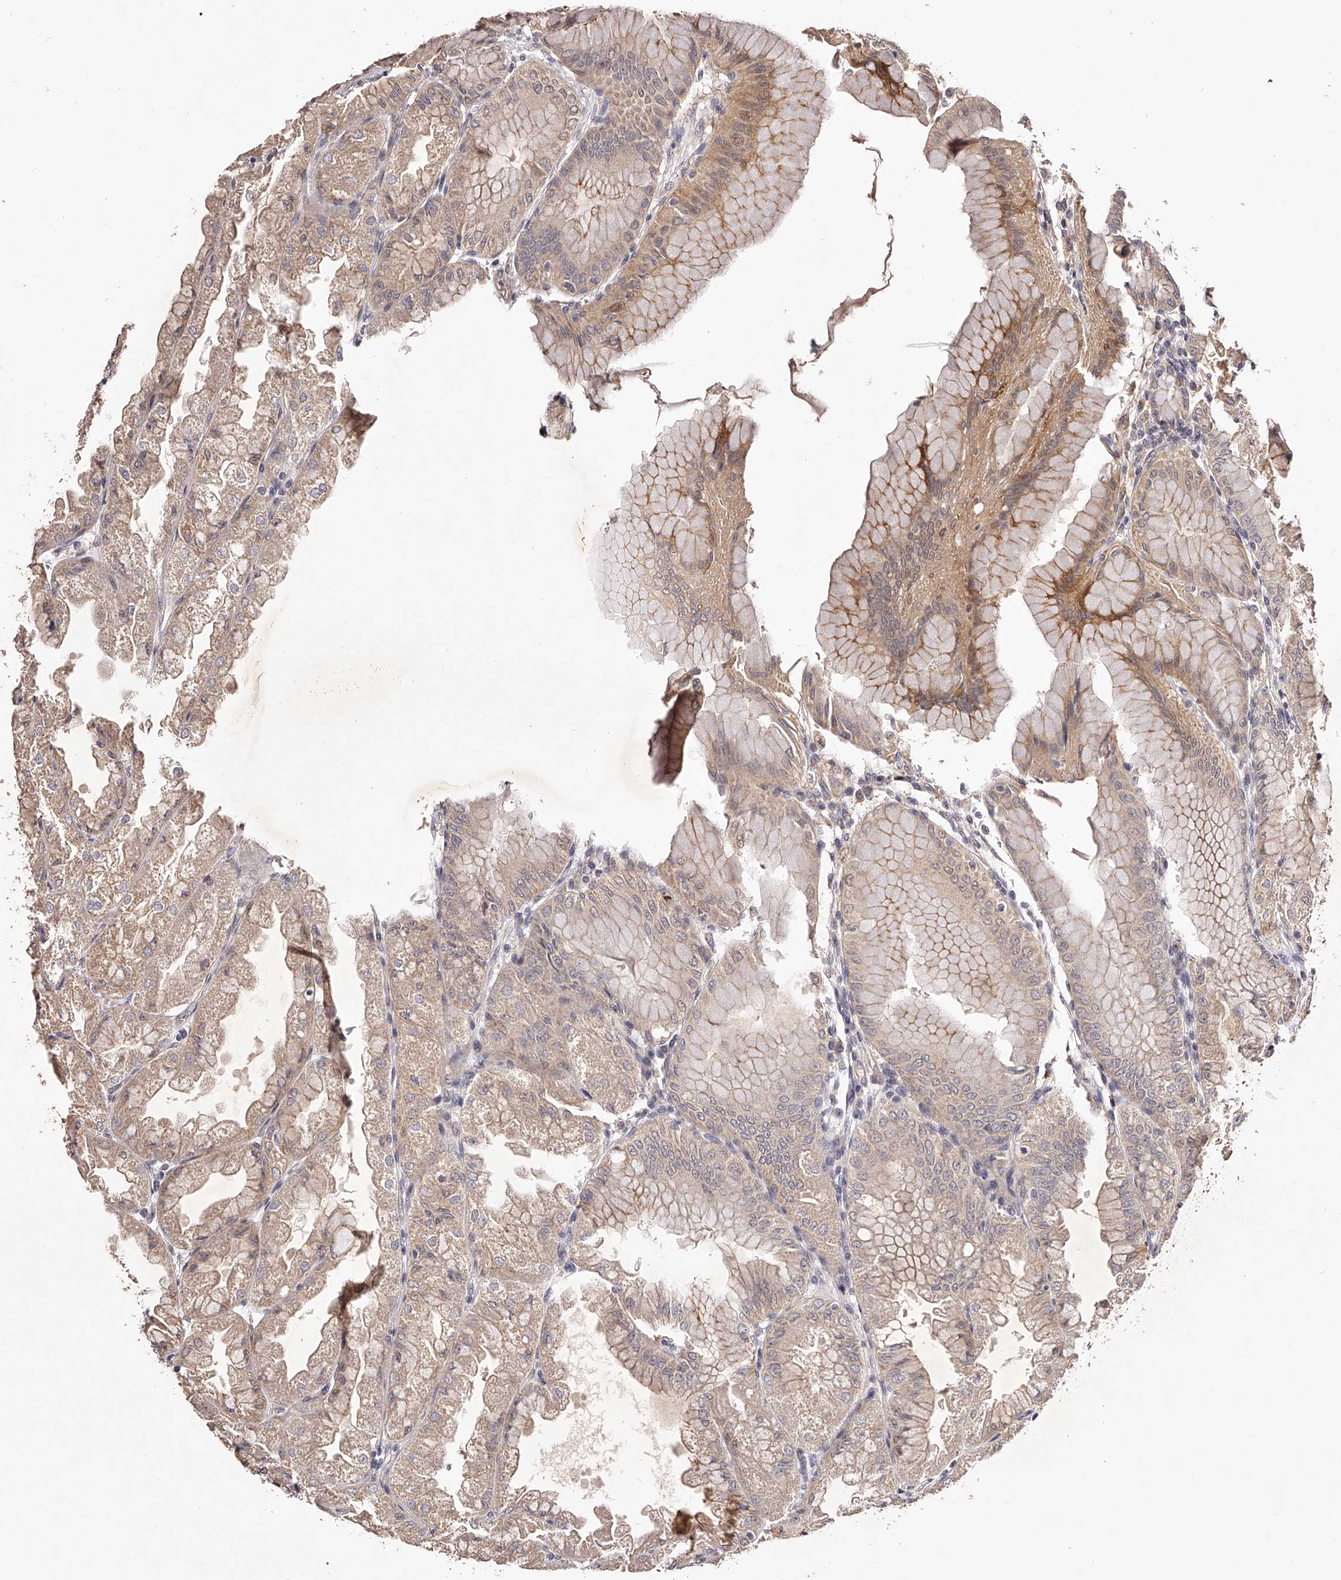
{"staining": {"intensity": "moderate", "quantity": ">75%", "location": "cytoplasmic/membranous"}, "tissue": "stomach", "cell_type": "Glandular cells", "image_type": "normal", "snomed": [{"axis": "morphology", "description": "Normal tissue, NOS"}, {"axis": "topography", "description": "Stomach, upper"}], "caption": "Immunohistochemical staining of normal stomach displays moderate cytoplasmic/membranous protein staining in about >75% of glandular cells.", "gene": "ODF2L", "patient": {"sex": "male", "age": 47}}